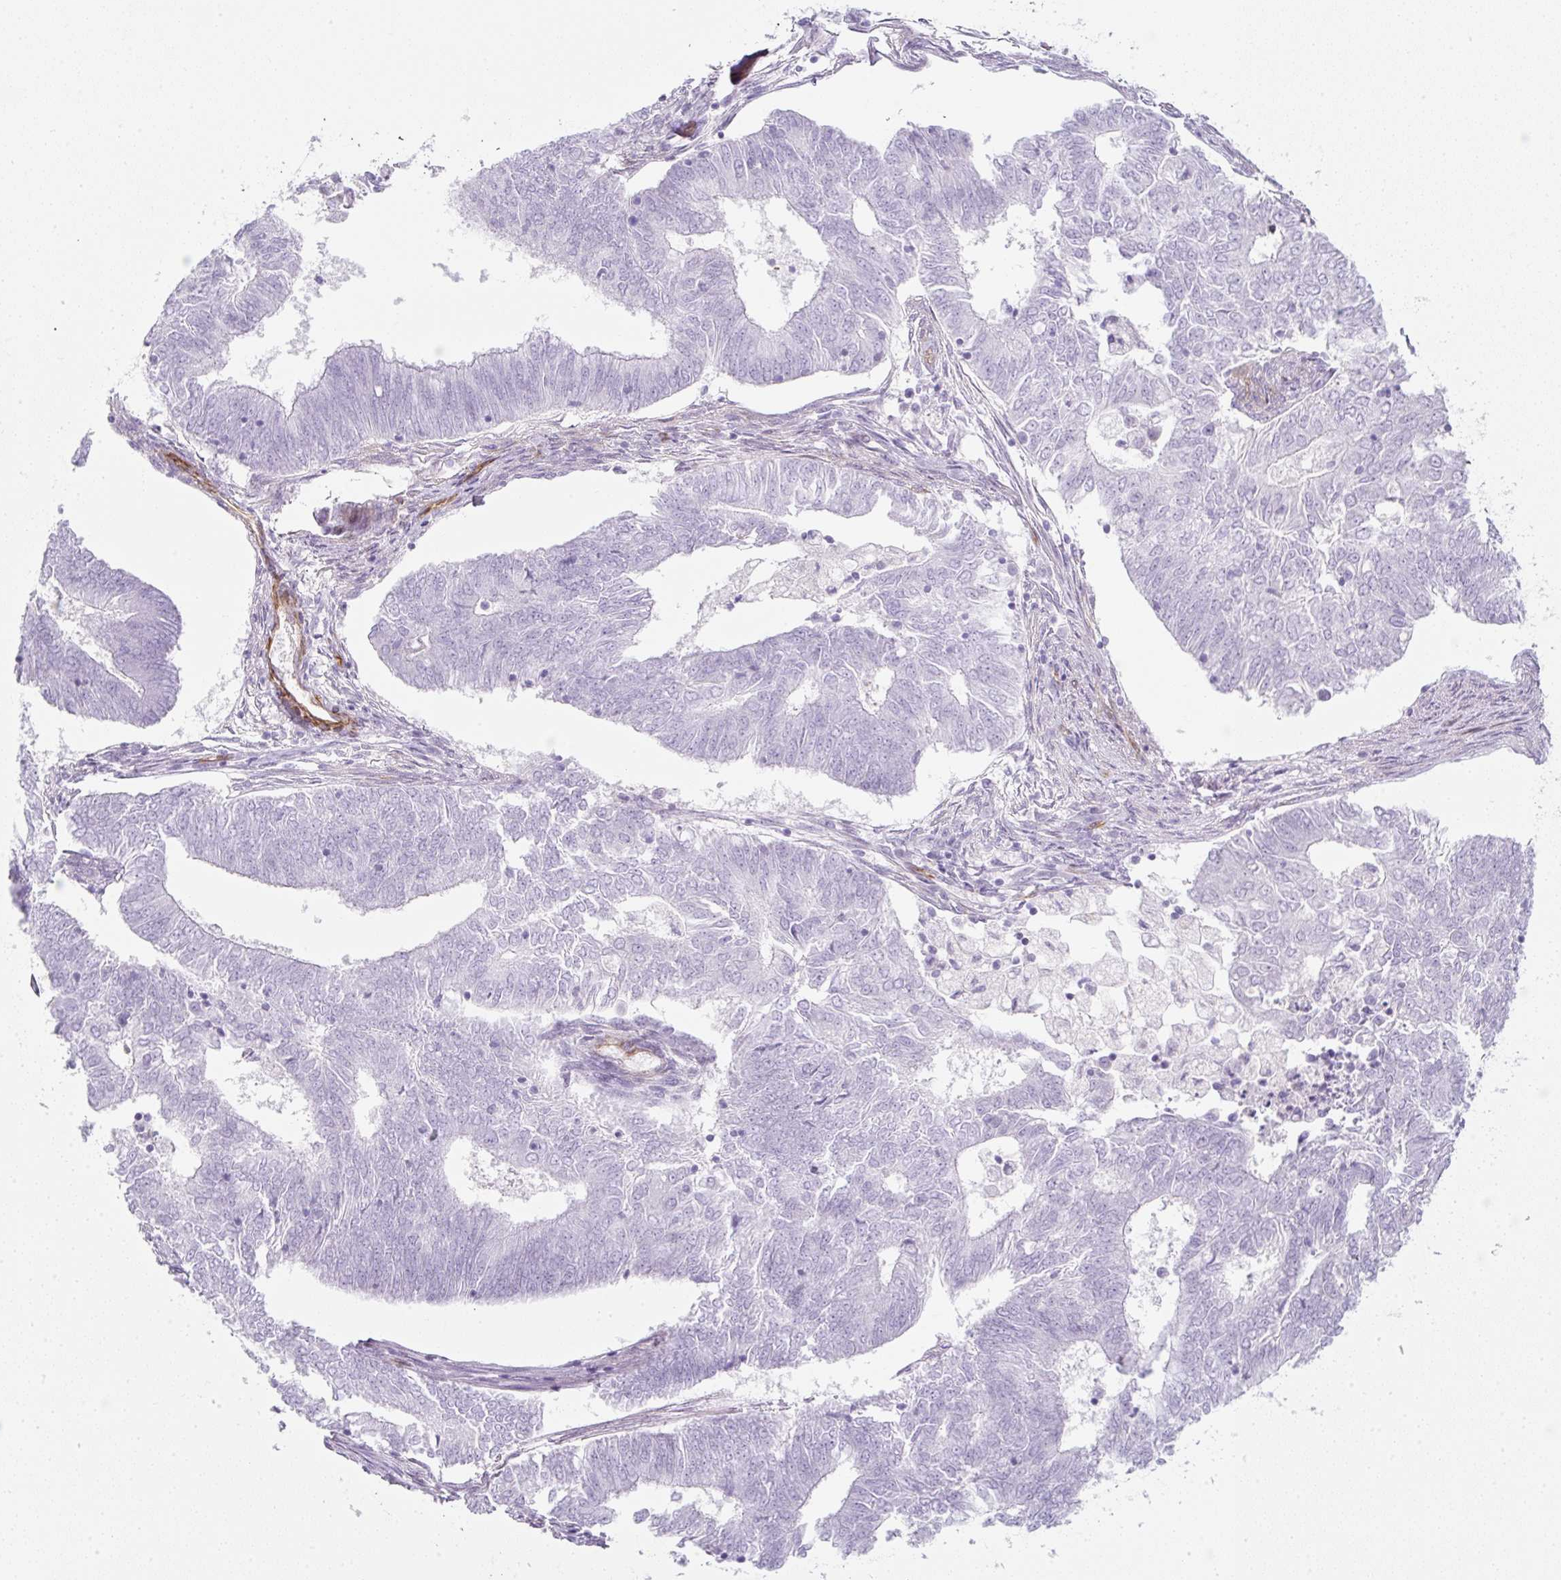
{"staining": {"intensity": "negative", "quantity": "none", "location": "none"}, "tissue": "endometrial cancer", "cell_type": "Tumor cells", "image_type": "cancer", "snomed": [{"axis": "morphology", "description": "Adenocarcinoma, NOS"}, {"axis": "topography", "description": "Endometrium"}], "caption": "The image shows no staining of tumor cells in endometrial cancer (adenocarcinoma).", "gene": "CAVIN3", "patient": {"sex": "female", "age": 62}}